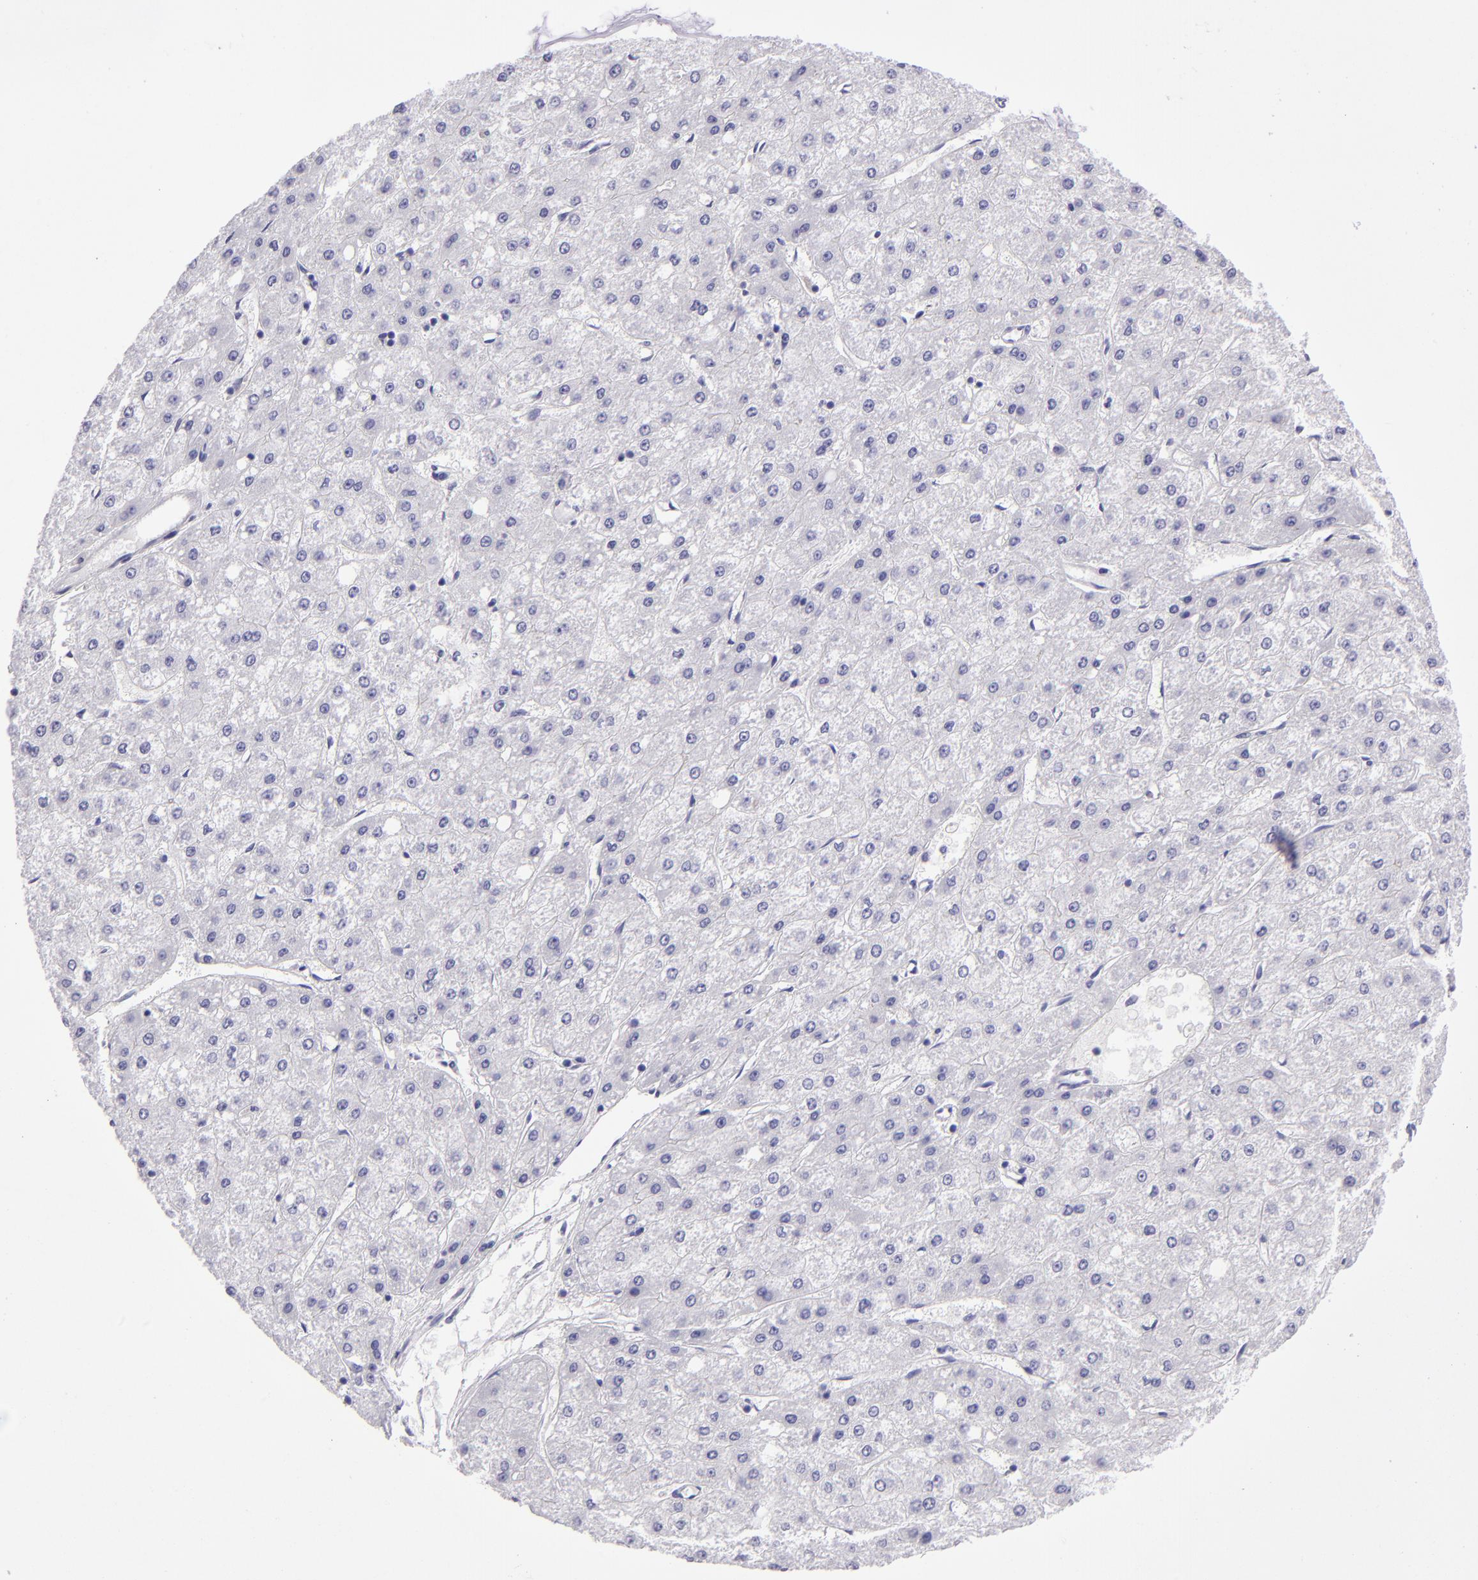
{"staining": {"intensity": "negative", "quantity": "none", "location": "none"}, "tissue": "liver cancer", "cell_type": "Tumor cells", "image_type": "cancer", "snomed": [{"axis": "morphology", "description": "Carcinoma, Hepatocellular, NOS"}, {"axis": "topography", "description": "Liver"}], "caption": "Tumor cells show no significant expression in liver cancer (hepatocellular carcinoma).", "gene": "TYRP1", "patient": {"sex": "female", "age": 52}}